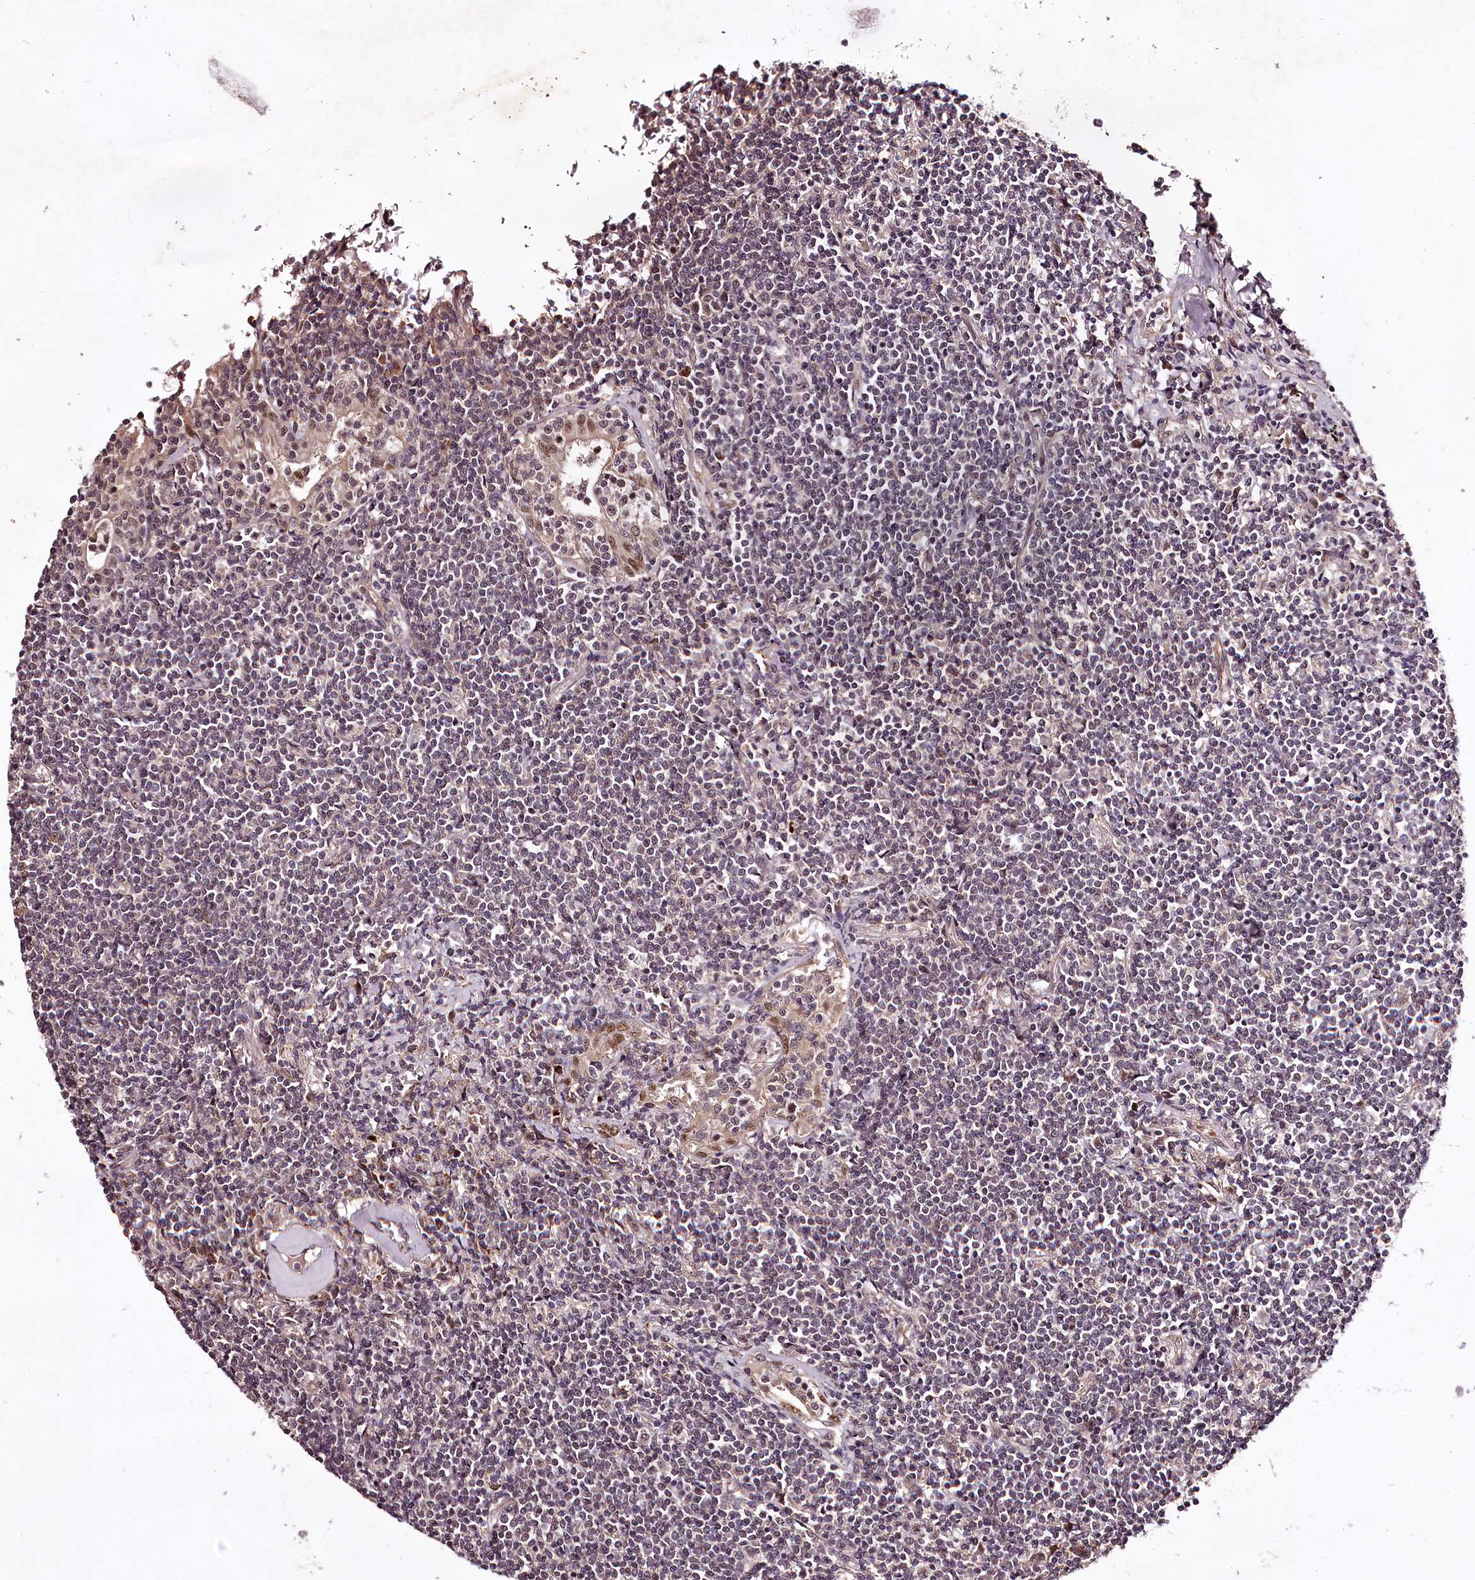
{"staining": {"intensity": "negative", "quantity": "none", "location": "none"}, "tissue": "lymphoma", "cell_type": "Tumor cells", "image_type": "cancer", "snomed": [{"axis": "morphology", "description": "Malignant lymphoma, non-Hodgkin's type, Low grade"}, {"axis": "topography", "description": "Lung"}], "caption": "IHC photomicrograph of neoplastic tissue: low-grade malignant lymphoma, non-Hodgkin's type stained with DAB (3,3'-diaminobenzidine) displays no significant protein expression in tumor cells.", "gene": "MAML3", "patient": {"sex": "female", "age": 71}}